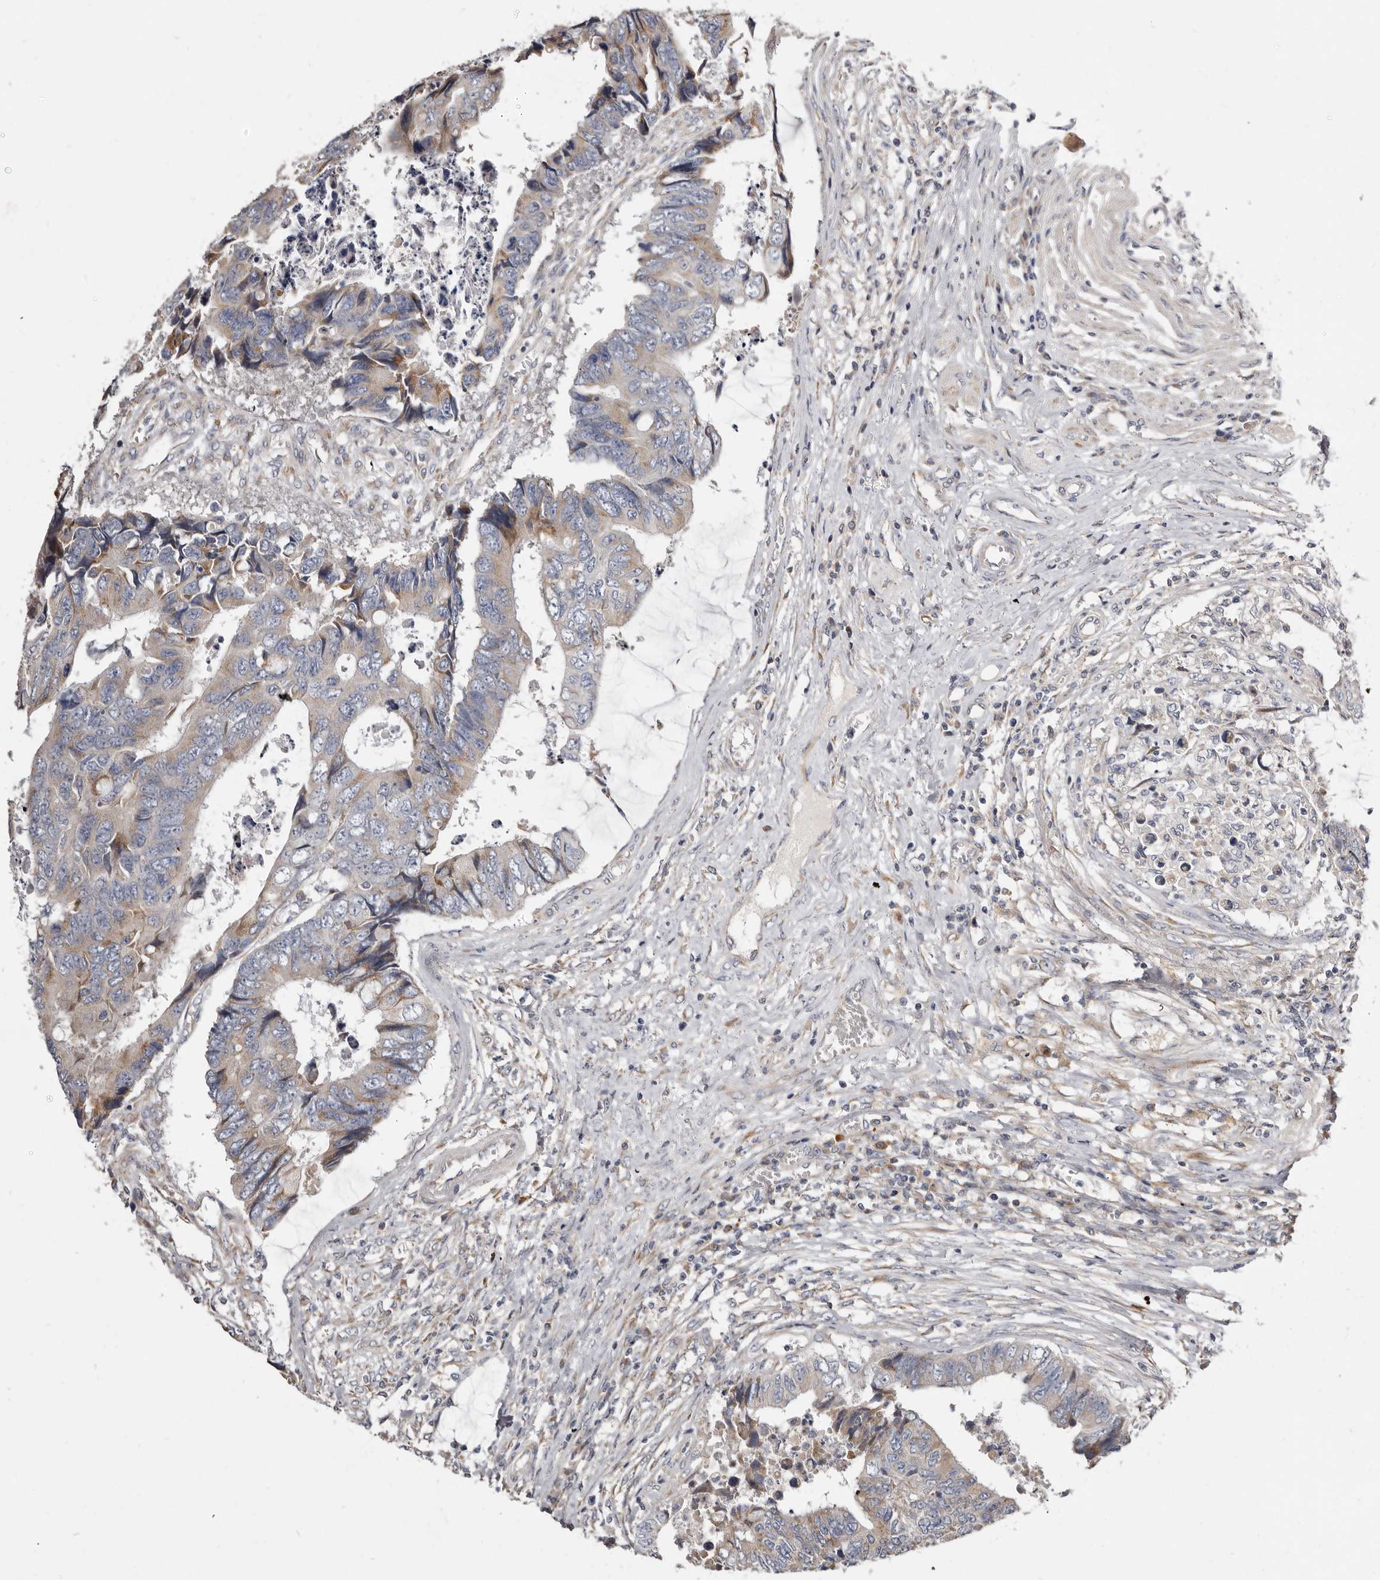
{"staining": {"intensity": "weak", "quantity": "<25%", "location": "cytoplasmic/membranous"}, "tissue": "colorectal cancer", "cell_type": "Tumor cells", "image_type": "cancer", "snomed": [{"axis": "morphology", "description": "Adenocarcinoma, NOS"}, {"axis": "topography", "description": "Rectum"}], "caption": "Colorectal cancer (adenocarcinoma) was stained to show a protein in brown. There is no significant positivity in tumor cells.", "gene": "ASIC5", "patient": {"sex": "male", "age": 84}}